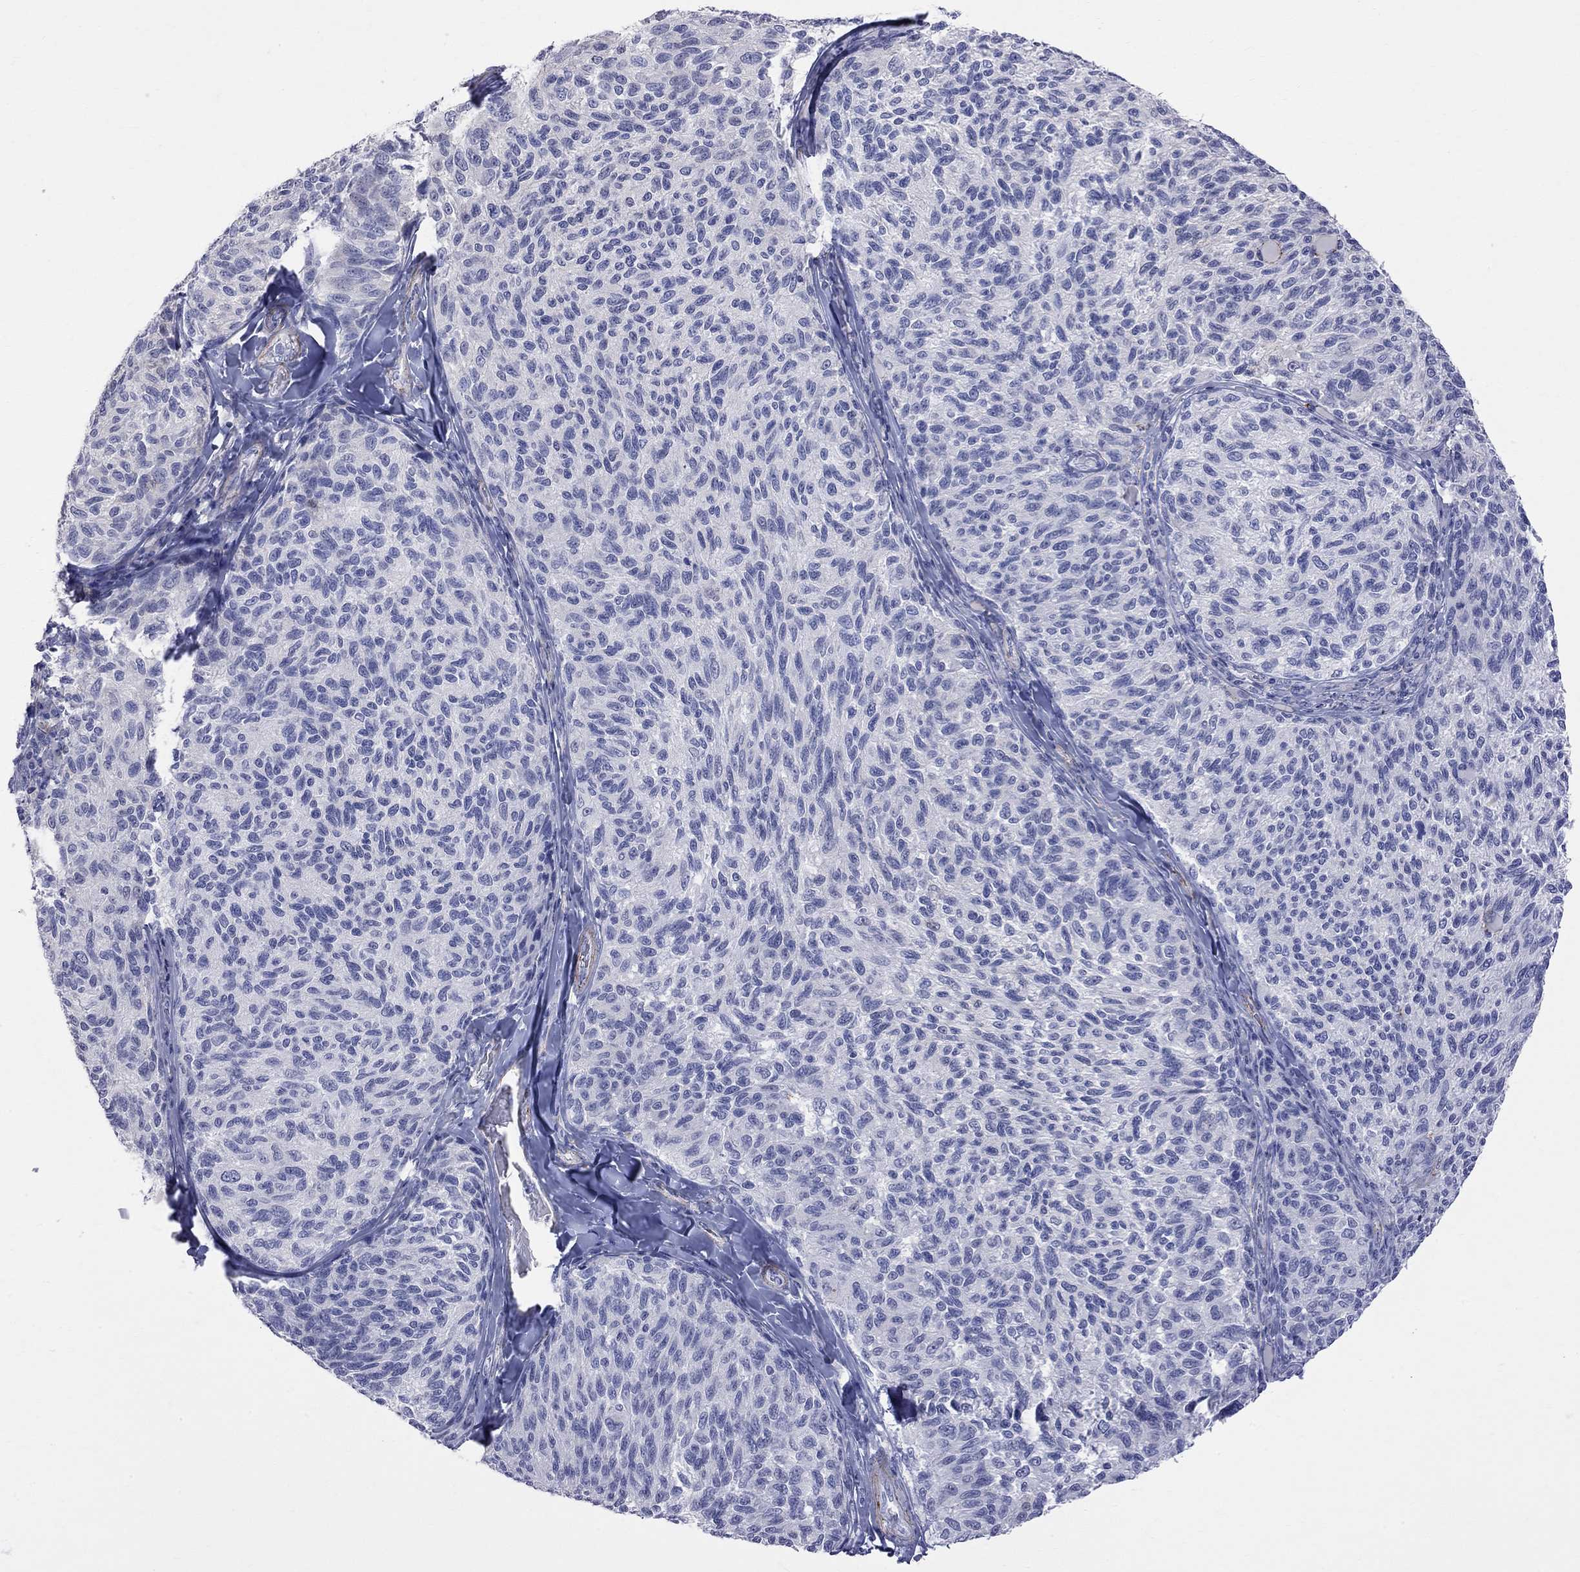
{"staining": {"intensity": "negative", "quantity": "none", "location": "none"}, "tissue": "melanoma", "cell_type": "Tumor cells", "image_type": "cancer", "snomed": [{"axis": "morphology", "description": "Malignant melanoma, NOS"}, {"axis": "topography", "description": "Skin"}], "caption": "Immunohistochemistry (IHC) of human melanoma shows no staining in tumor cells.", "gene": "S100A3", "patient": {"sex": "female", "age": 73}}